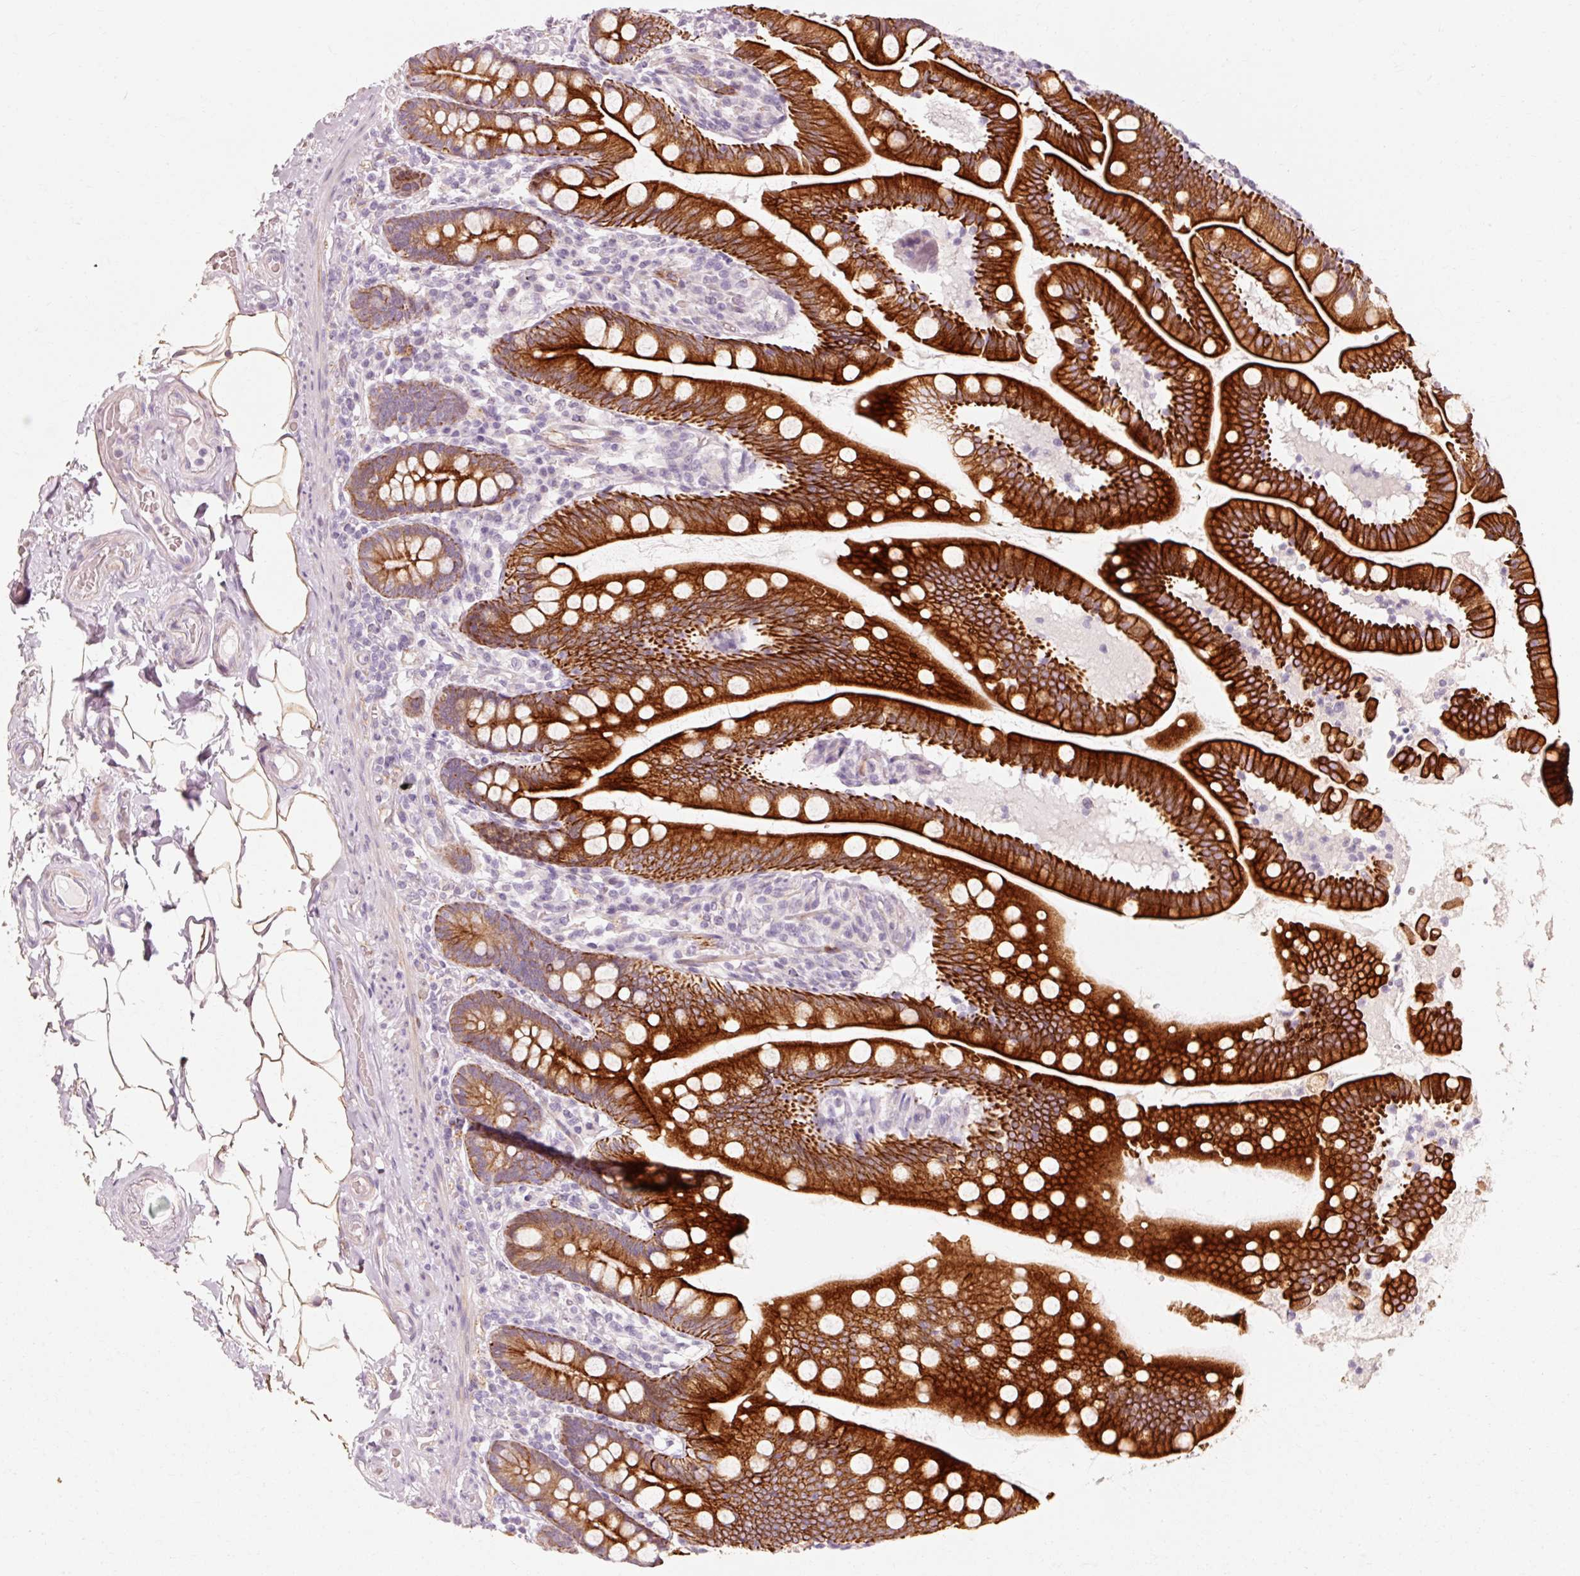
{"staining": {"intensity": "strong", "quantity": ">75%", "location": "cytoplasmic/membranous"}, "tissue": "small intestine", "cell_type": "Glandular cells", "image_type": "normal", "snomed": [{"axis": "morphology", "description": "Normal tissue, NOS"}, {"axis": "topography", "description": "Small intestine"}], "caption": "Small intestine stained with a protein marker displays strong staining in glandular cells.", "gene": "TRIM73", "patient": {"sex": "female", "age": 64}}